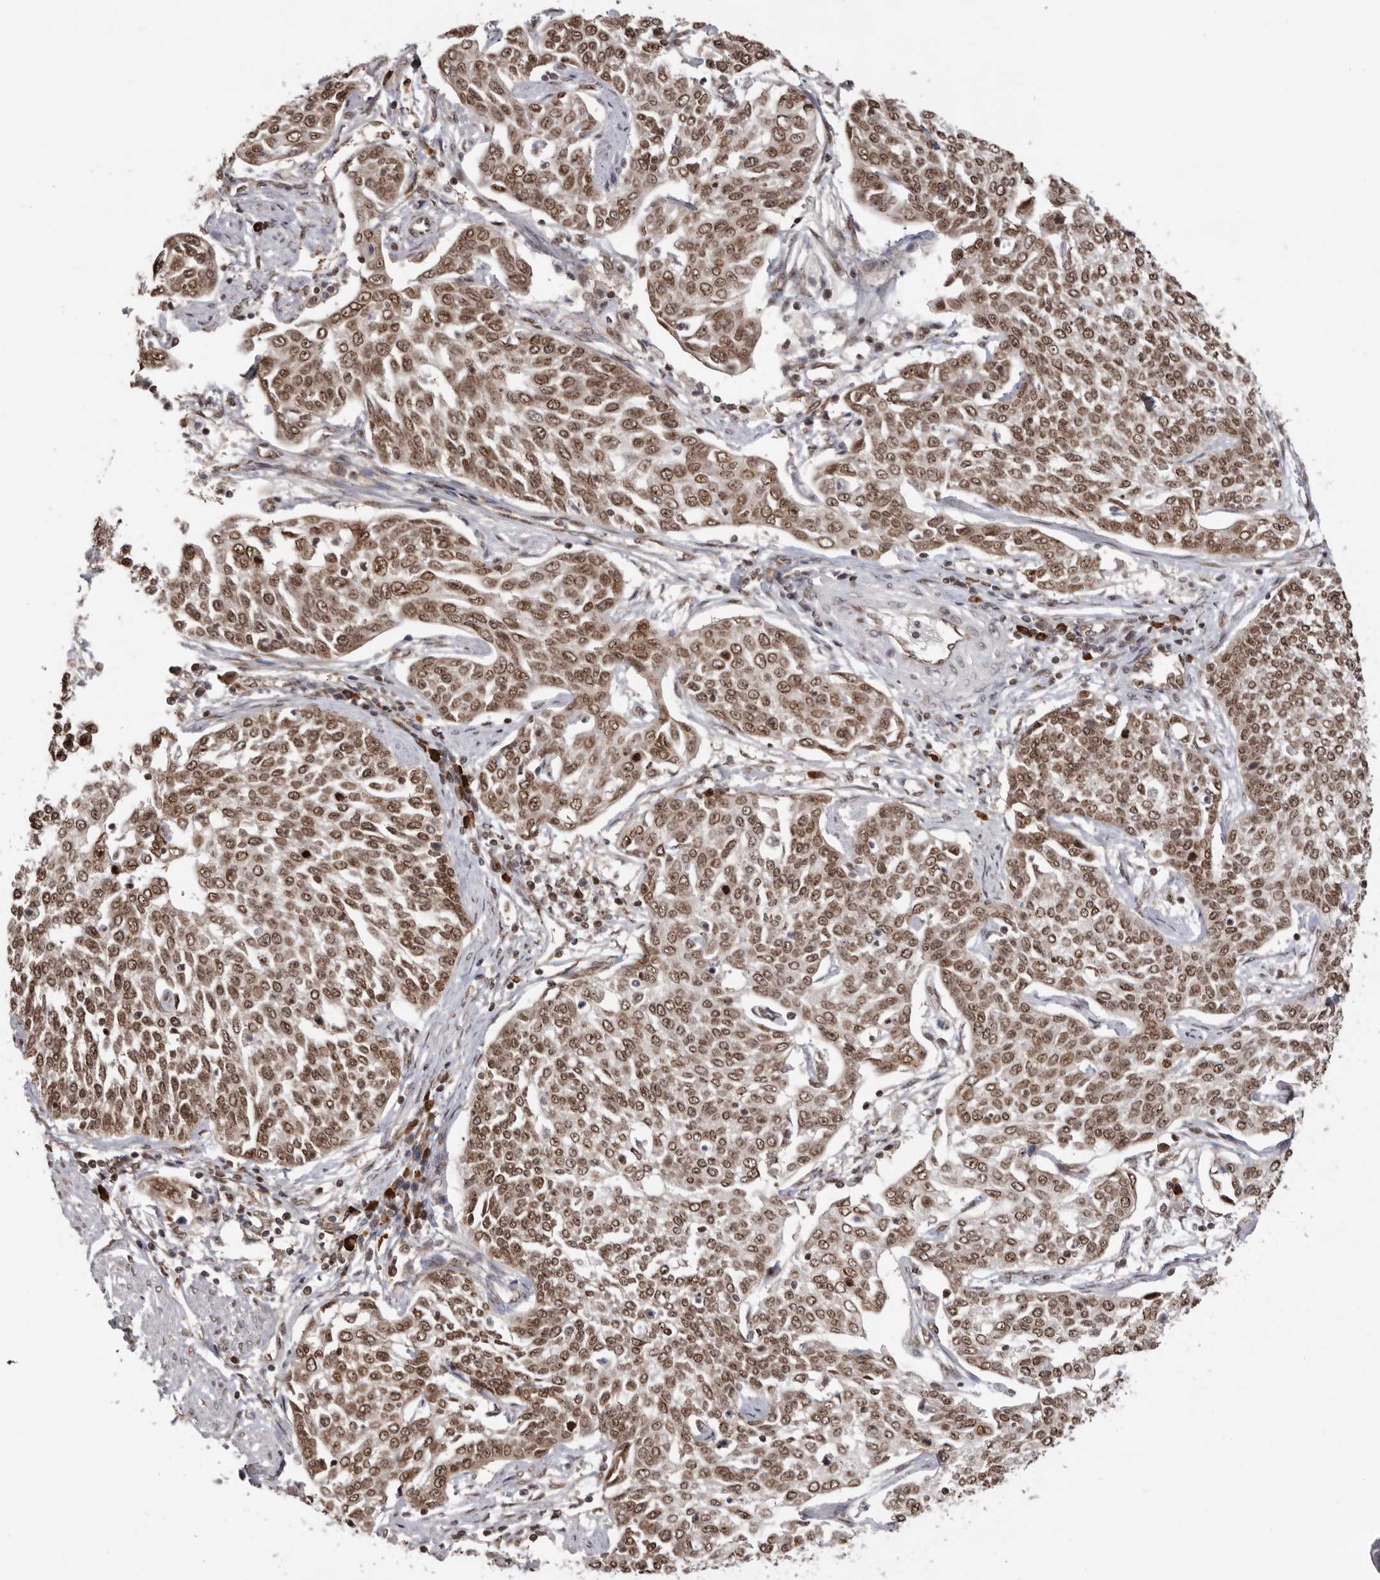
{"staining": {"intensity": "moderate", "quantity": ">75%", "location": "nuclear"}, "tissue": "cervical cancer", "cell_type": "Tumor cells", "image_type": "cancer", "snomed": [{"axis": "morphology", "description": "Squamous cell carcinoma, NOS"}, {"axis": "topography", "description": "Cervix"}], "caption": "A medium amount of moderate nuclear positivity is identified in about >75% of tumor cells in squamous cell carcinoma (cervical) tissue. Using DAB (brown) and hematoxylin (blue) stains, captured at high magnification using brightfield microscopy.", "gene": "CHTOP", "patient": {"sex": "female", "age": 34}}